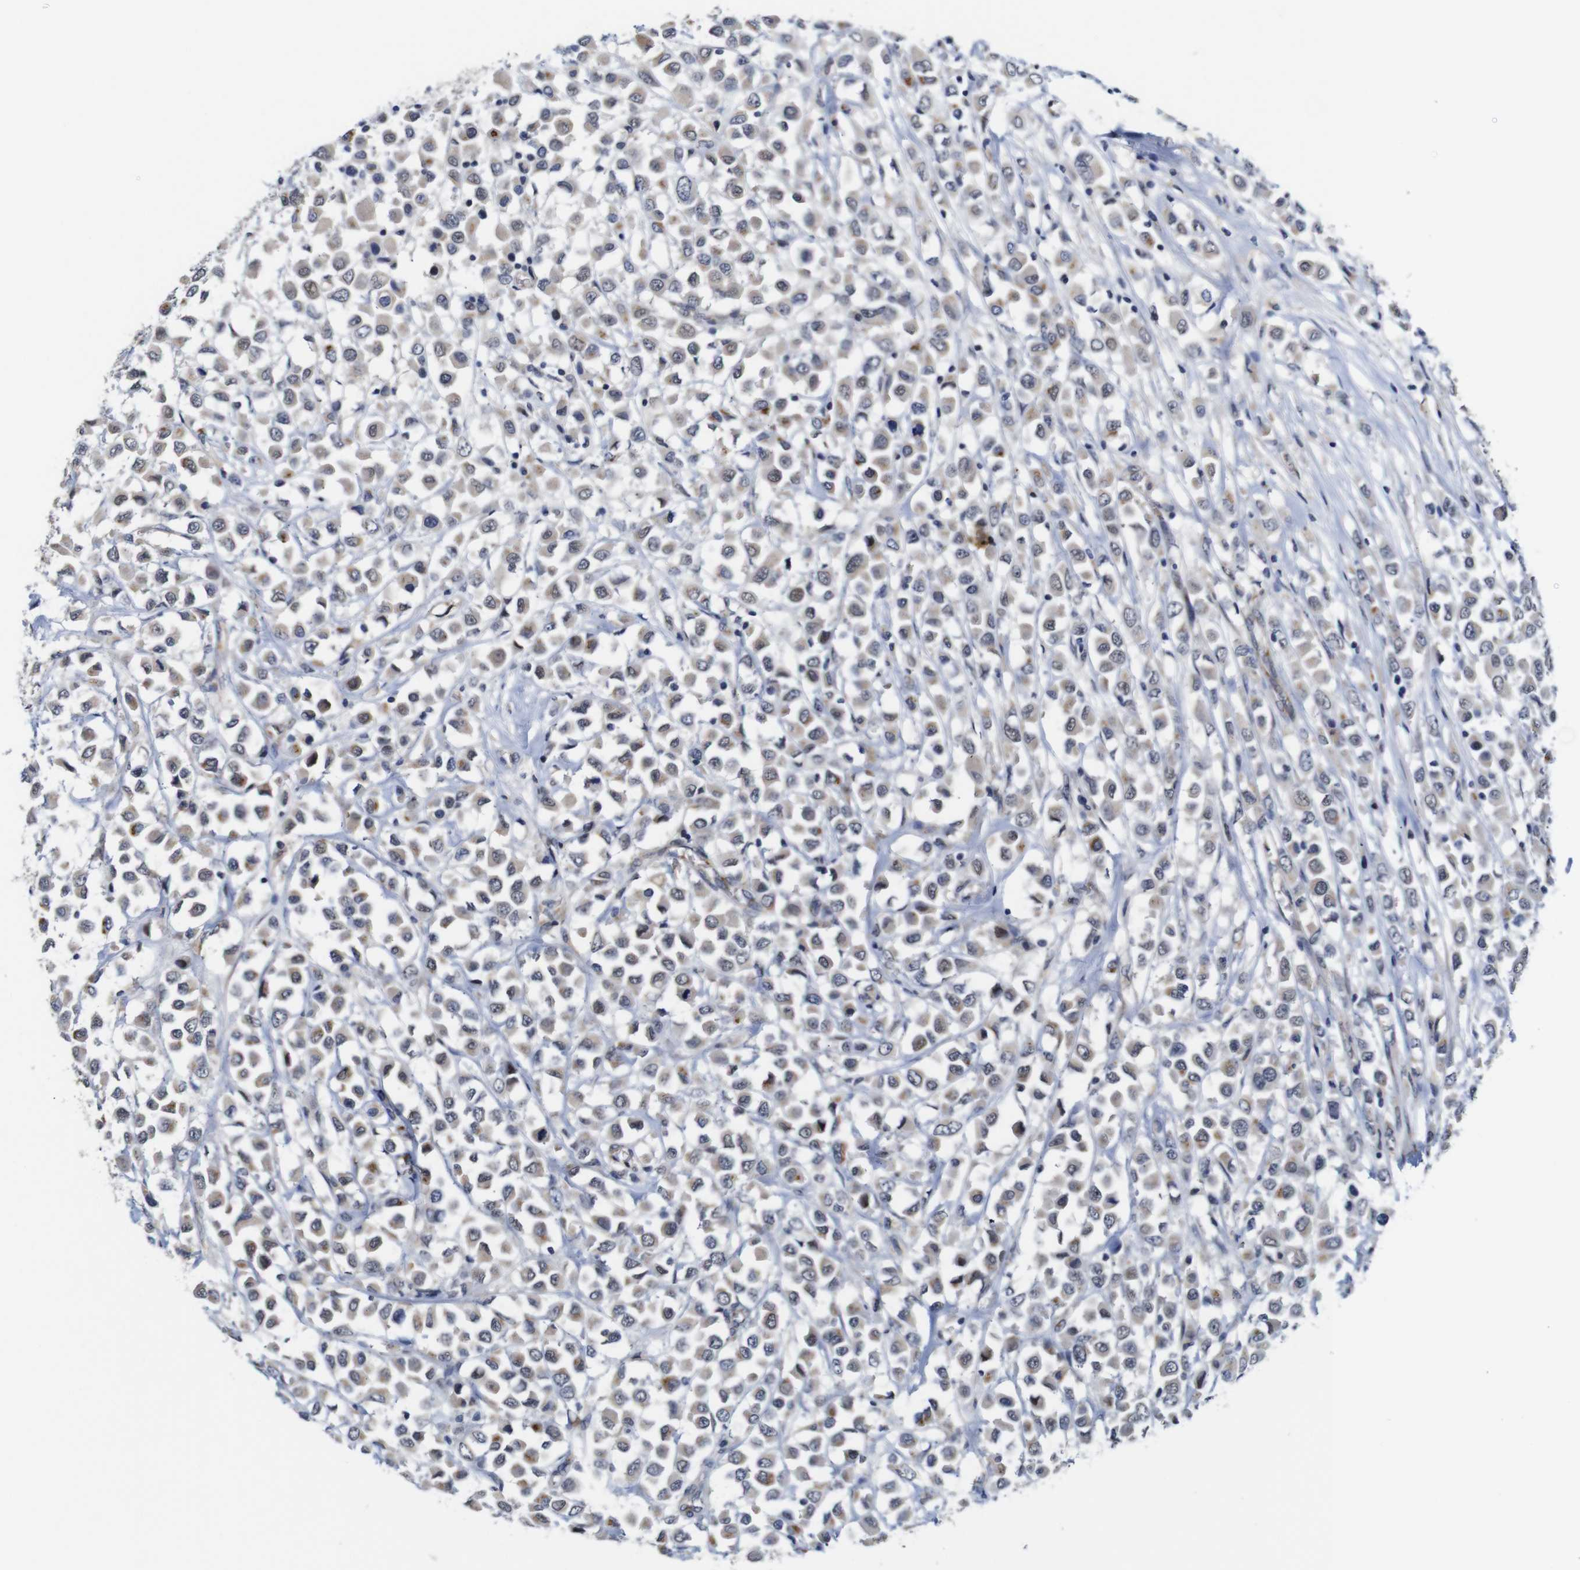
{"staining": {"intensity": "weak", "quantity": "<25%", "location": "cytoplasmic/membranous"}, "tissue": "breast cancer", "cell_type": "Tumor cells", "image_type": "cancer", "snomed": [{"axis": "morphology", "description": "Duct carcinoma"}, {"axis": "topography", "description": "Breast"}], "caption": "This is an immunohistochemistry (IHC) histopathology image of breast cancer. There is no positivity in tumor cells.", "gene": "FURIN", "patient": {"sex": "female", "age": 61}}